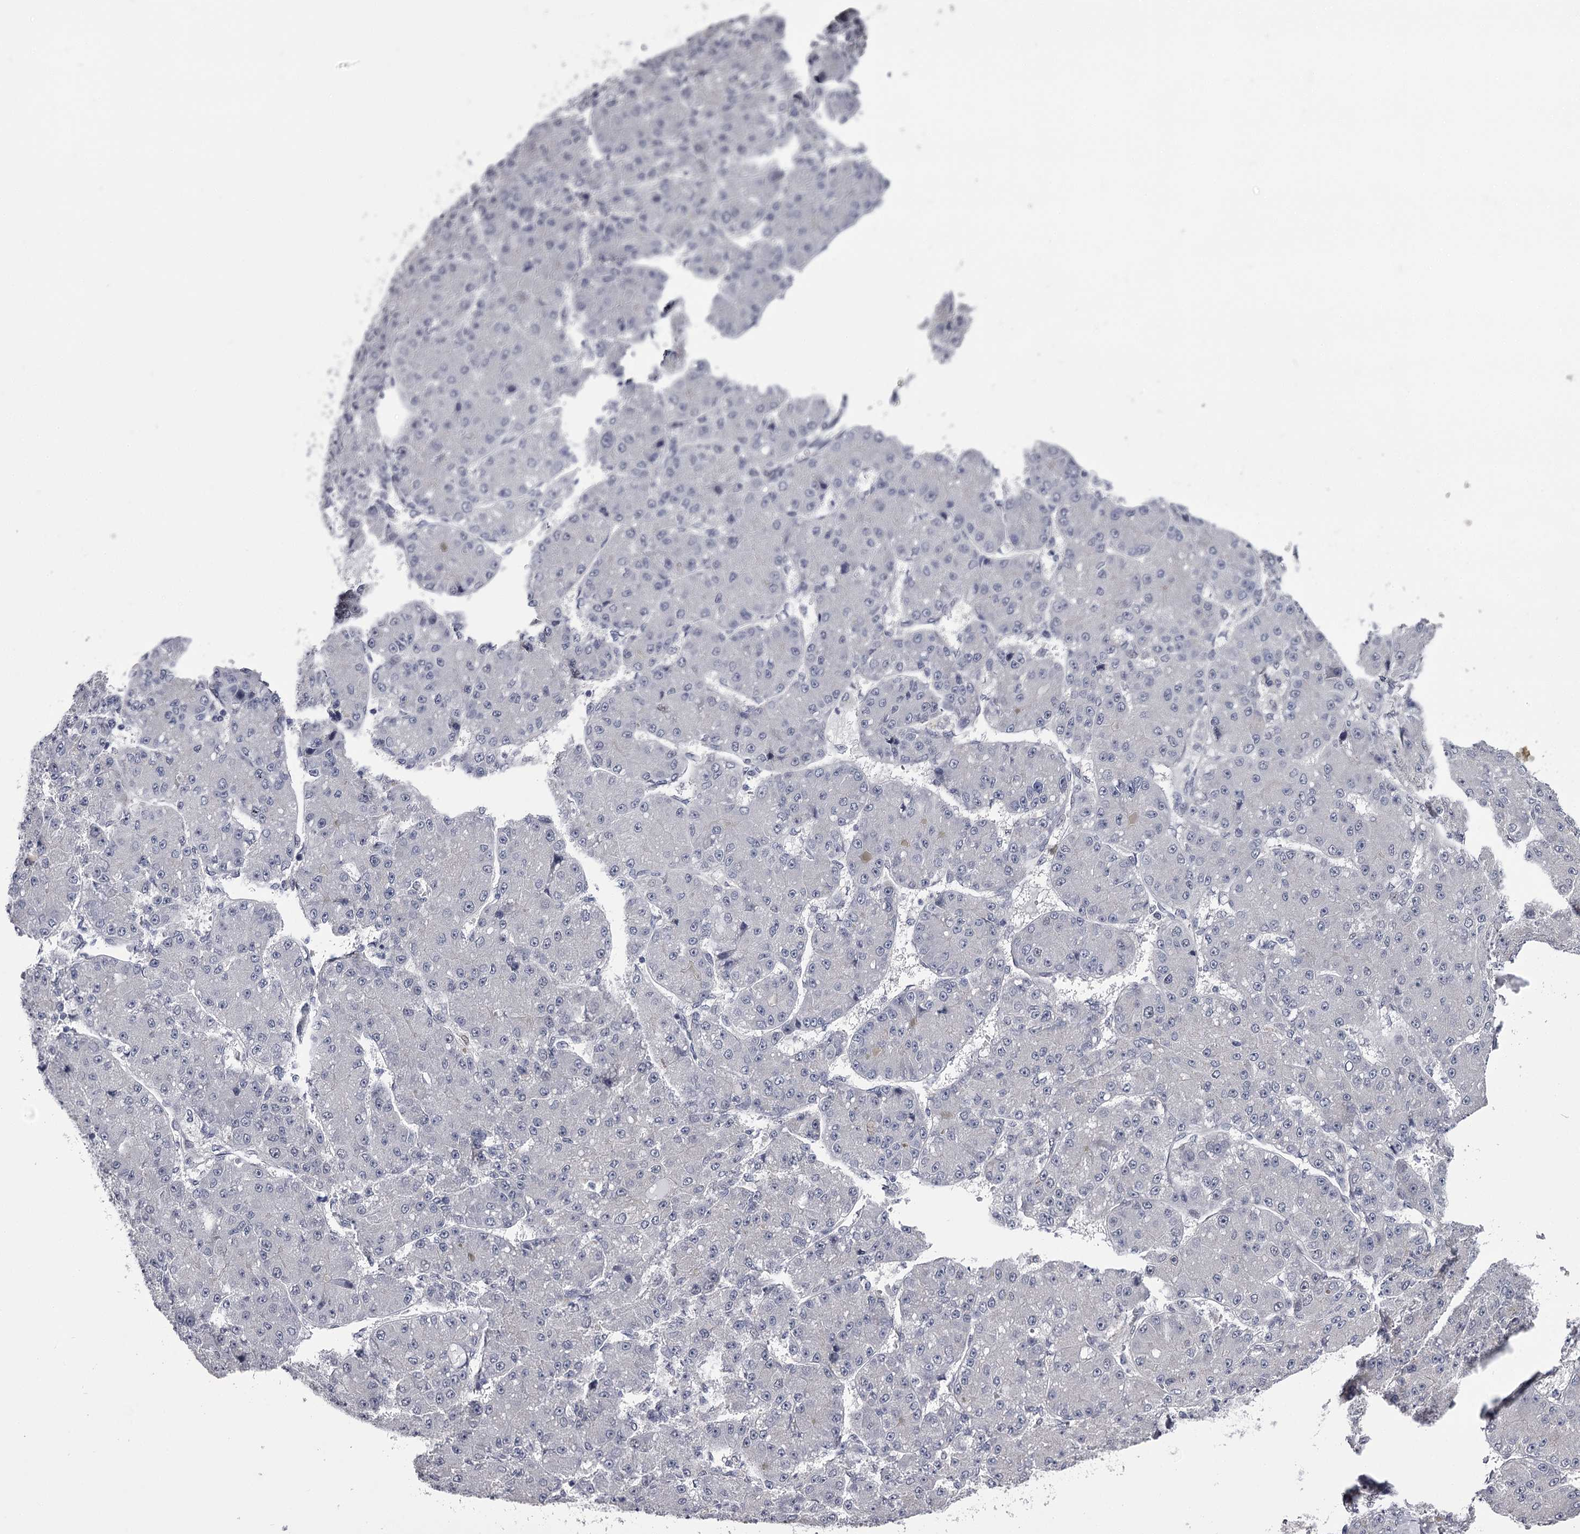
{"staining": {"intensity": "negative", "quantity": "none", "location": "none"}, "tissue": "liver cancer", "cell_type": "Tumor cells", "image_type": "cancer", "snomed": [{"axis": "morphology", "description": "Carcinoma, Hepatocellular, NOS"}, {"axis": "topography", "description": "Liver"}], "caption": "The micrograph demonstrates no staining of tumor cells in hepatocellular carcinoma (liver).", "gene": "OVOL2", "patient": {"sex": "male", "age": 67}}